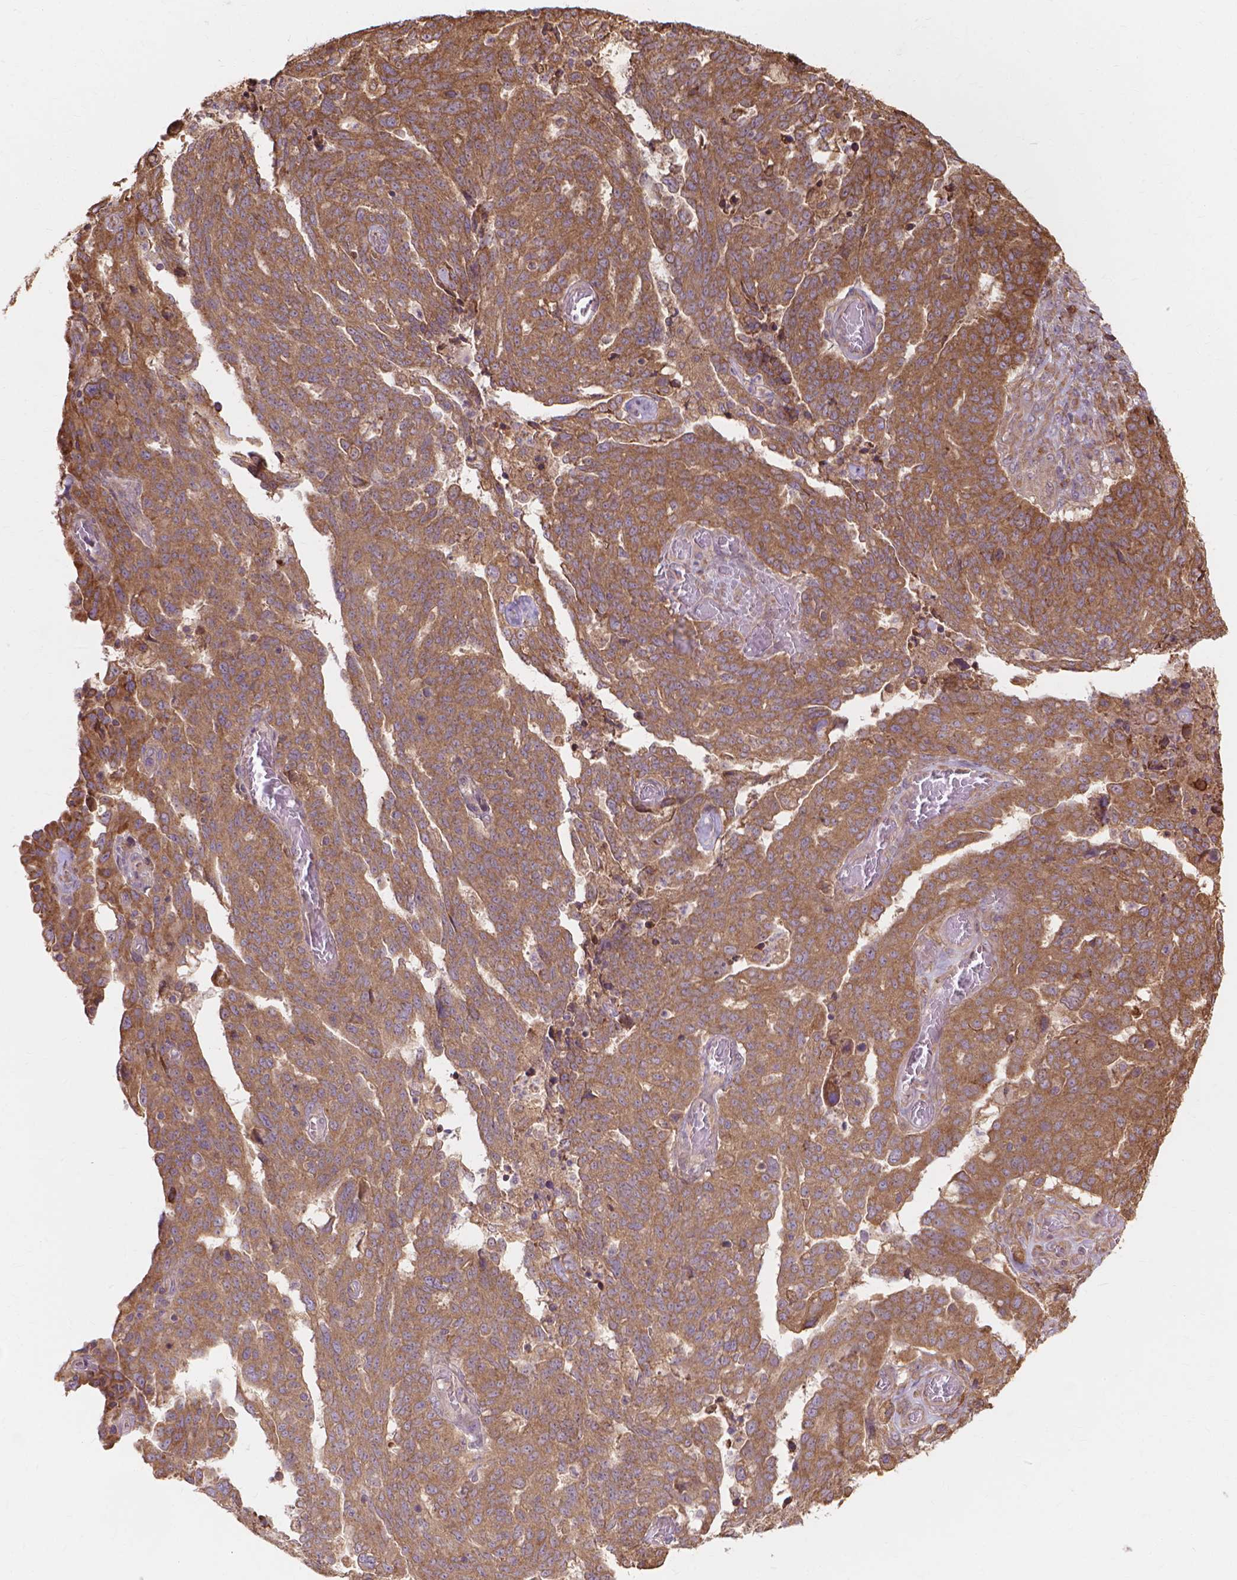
{"staining": {"intensity": "moderate", "quantity": ">75%", "location": "cytoplasmic/membranous"}, "tissue": "ovarian cancer", "cell_type": "Tumor cells", "image_type": "cancer", "snomed": [{"axis": "morphology", "description": "Cystadenocarcinoma, serous, NOS"}, {"axis": "topography", "description": "Ovary"}], "caption": "Approximately >75% of tumor cells in ovarian cancer show moderate cytoplasmic/membranous protein expression as visualized by brown immunohistochemical staining.", "gene": "TAB2", "patient": {"sex": "female", "age": 67}}